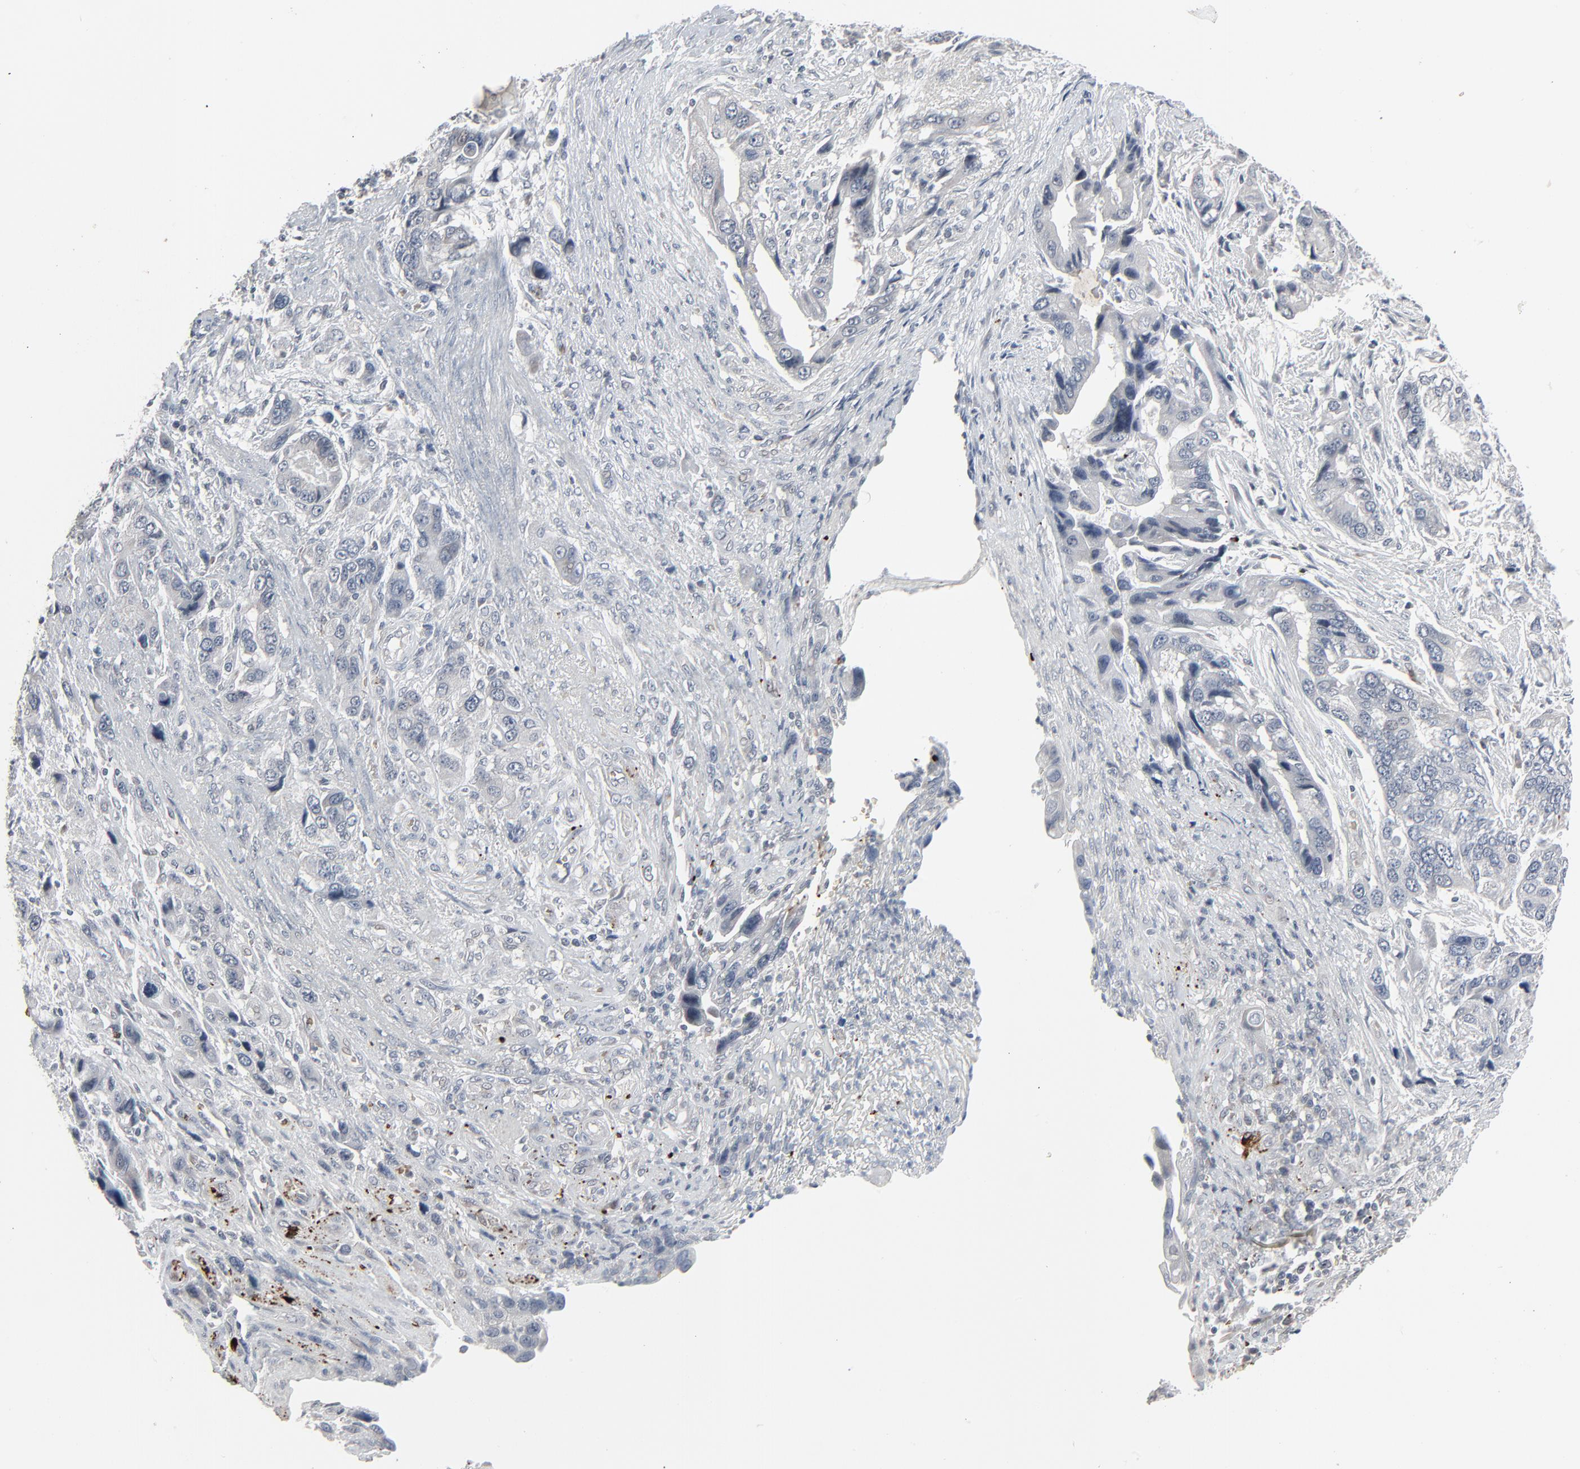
{"staining": {"intensity": "negative", "quantity": "none", "location": "none"}, "tissue": "stomach cancer", "cell_type": "Tumor cells", "image_type": "cancer", "snomed": [{"axis": "morphology", "description": "Adenocarcinoma, NOS"}, {"axis": "topography", "description": "Stomach, lower"}], "caption": "Immunohistochemical staining of human stomach cancer (adenocarcinoma) displays no significant expression in tumor cells.", "gene": "SAGE1", "patient": {"sex": "female", "age": 93}}